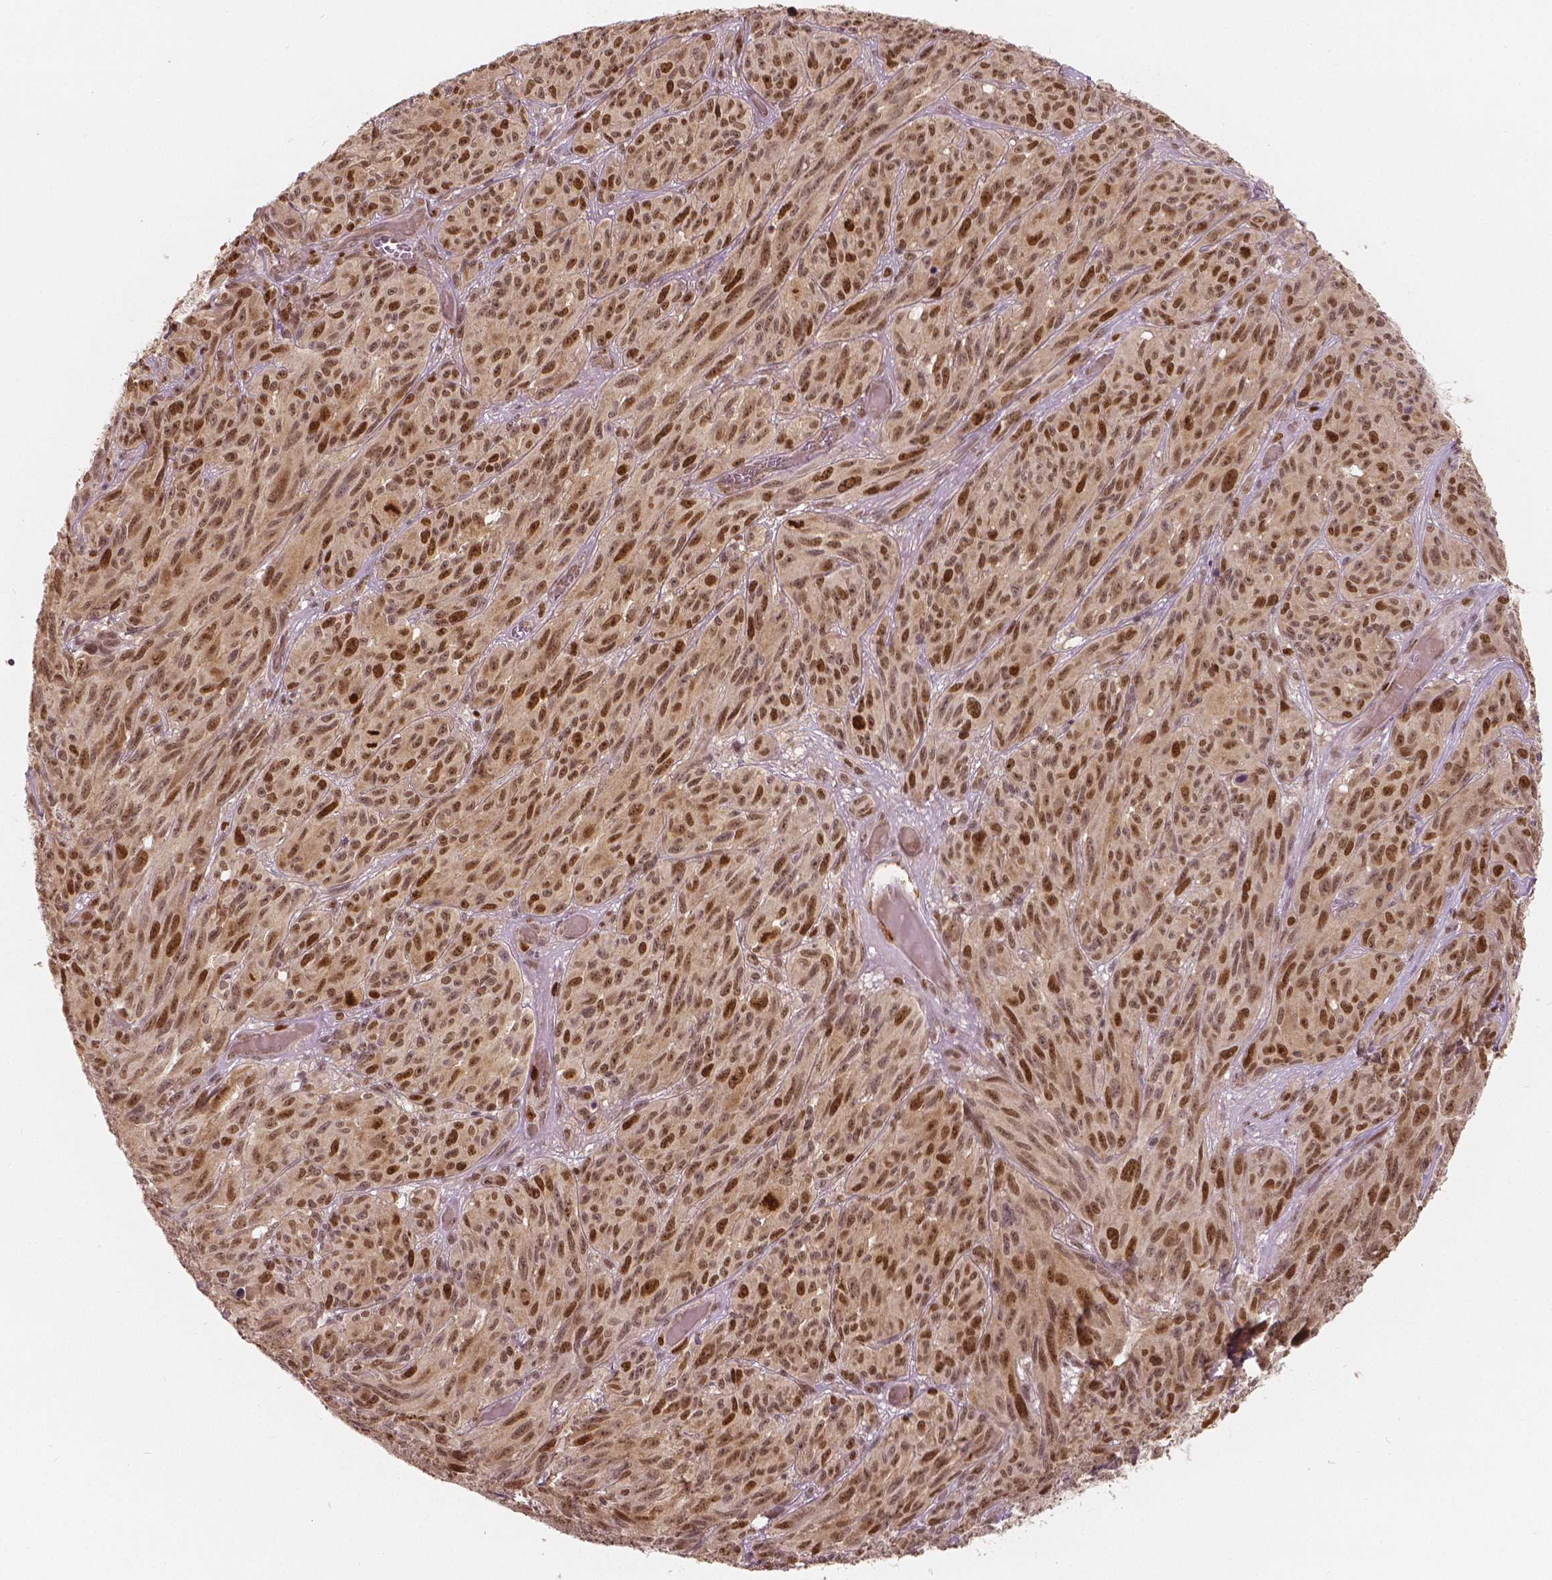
{"staining": {"intensity": "moderate", "quantity": "25%-75%", "location": "nuclear"}, "tissue": "melanoma", "cell_type": "Tumor cells", "image_type": "cancer", "snomed": [{"axis": "morphology", "description": "Malignant melanoma, NOS"}, {"axis": "topography", "description": "Vulva, labia, clitoris and Bartholin´s gland, NO"}], "caption": "Malignant melanoma was stained to show a protein in brown. There is medium levels of moderate nuclear staining in approximately 25%-75% of tumor cells.", "gene": "NSD2", "patient": {"sex": "female", "age": 75}}